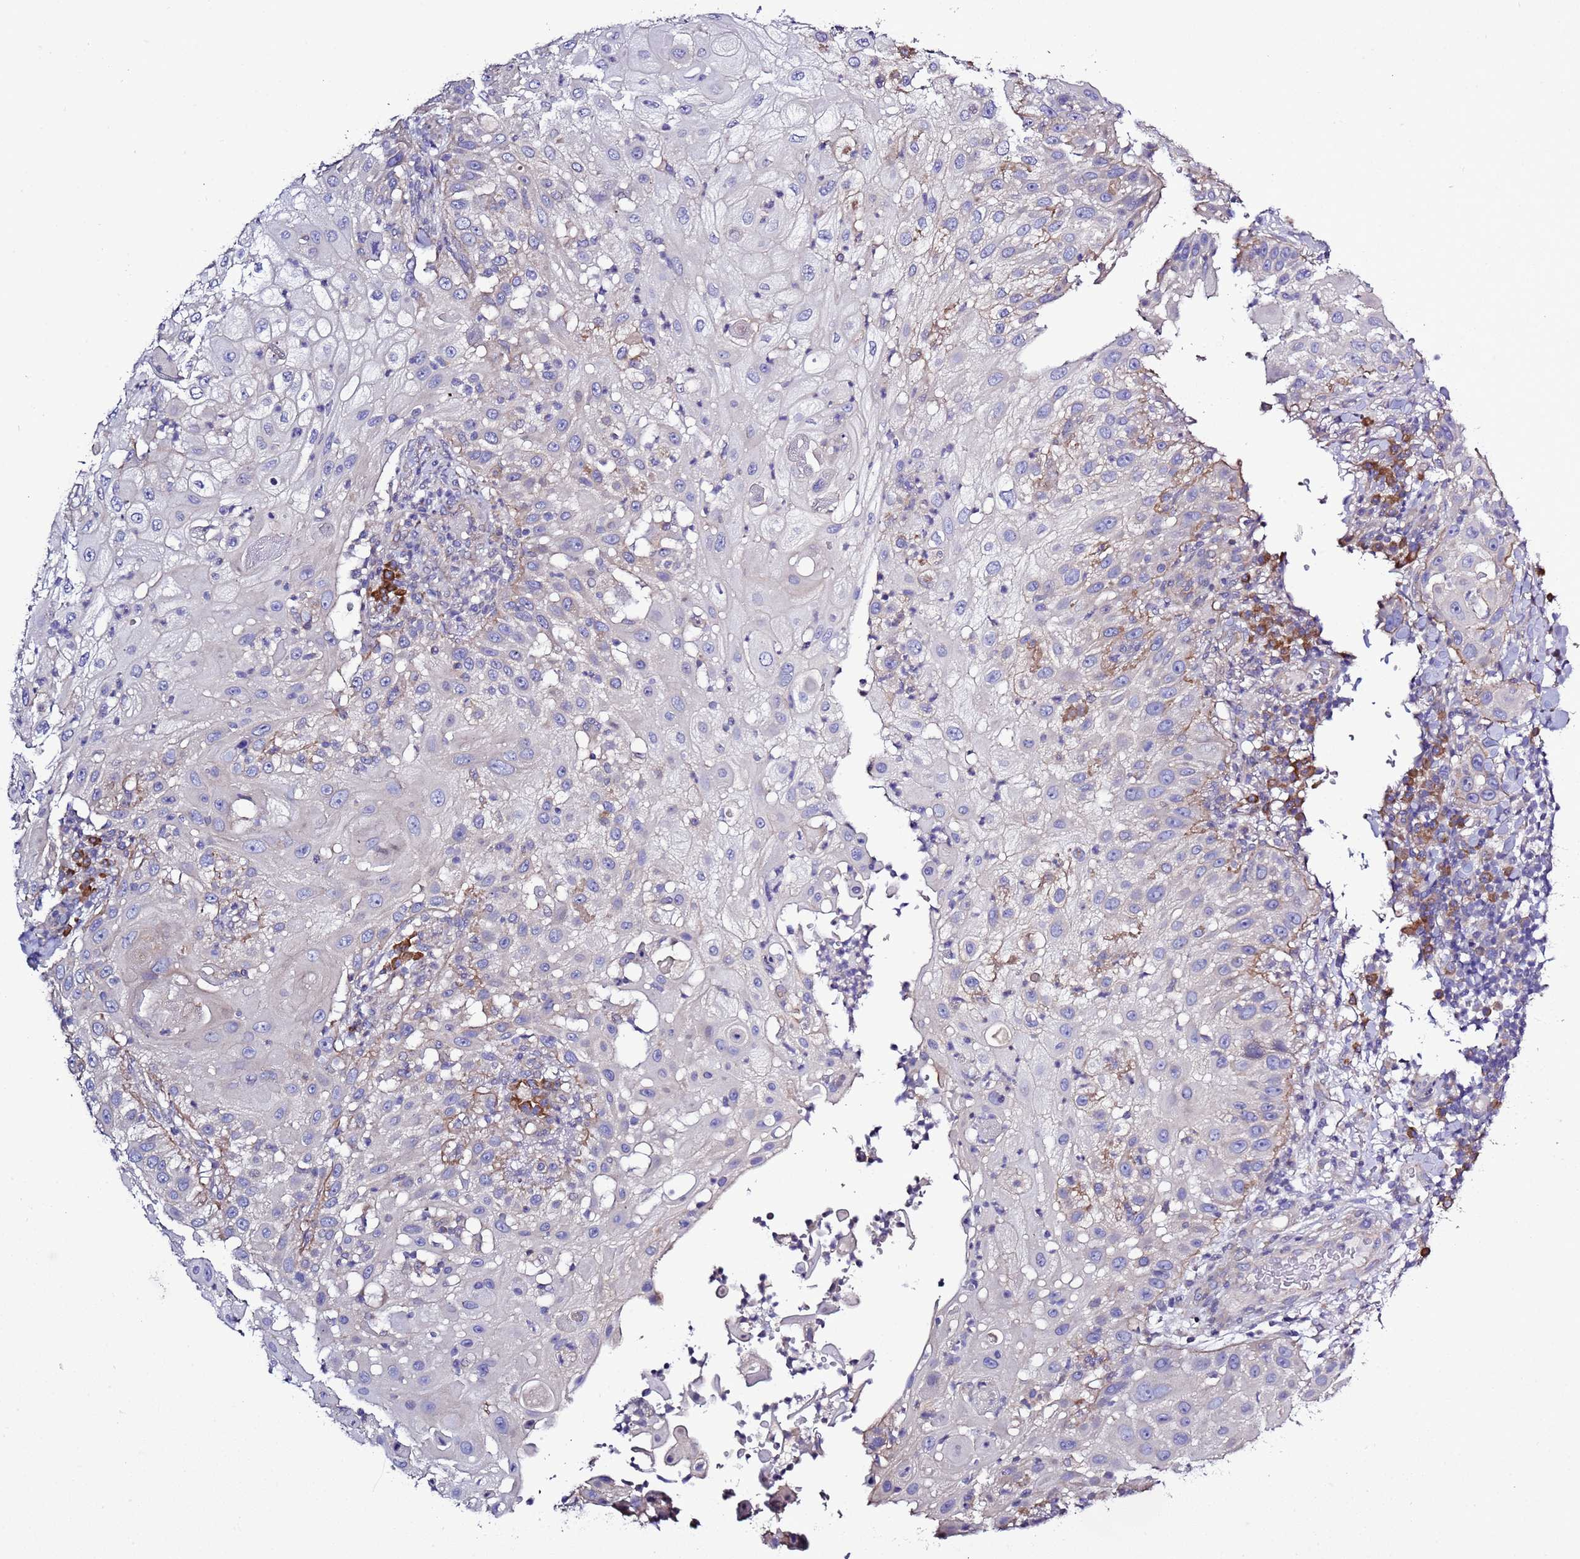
{"staining": {"intensity": "negative", "quantity": "none", "location": "none"}, "tissue": "skin cancer", "cell_type": "Tumor cells", "image_type": "cancer", "snomed": [{"axis": "morphology", "description": "Squamous cell carcinoma, NOS"}, {"axis": "topography", "description": "Skin"}], "caption": "Tumor cells are negative for brown protein staining in squamous cell carcinoma (skin).", "gene": "SPCS1", "patient": {"sex": "female", "age": 44}}